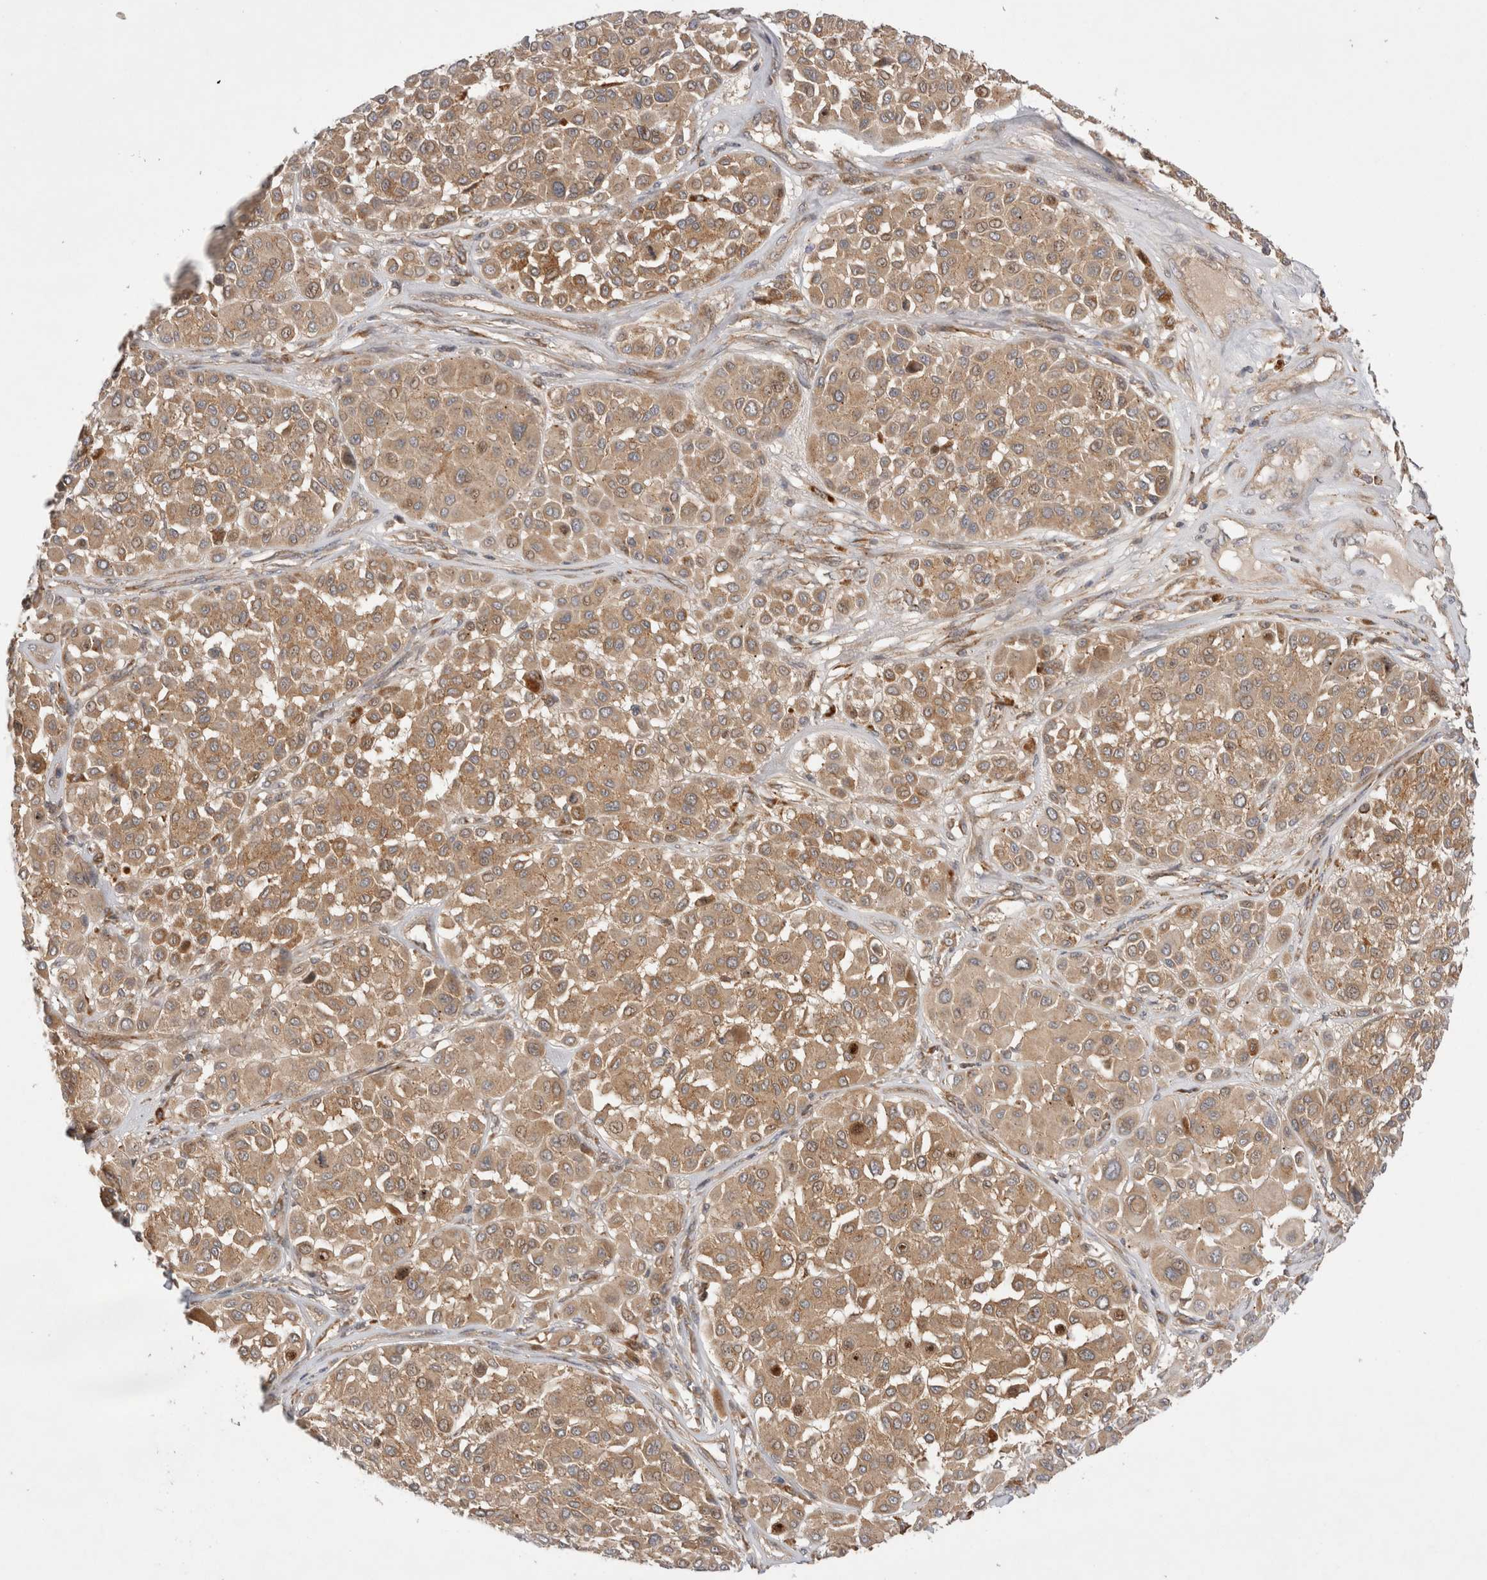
{"staining": {"intensity": "moderate", "quantity": ">75%", "location": "cytoplasmic/membranous"}, "tissue": "melanoma", "cell_type": "Tumor cells", "image_type": "cancer", "snomed": [{"axis": "morphology", "description": "Malignant melanoma, Metastatic site"}, {"axis": "topography", "description": "Soft tissue"}], "caption": "An IHC photomicrograph of neoplastic tissue is shown. Protein staining in brown labels moderate cytoplasmic/membranous positivity in melanoma within tumor cells. The staining was performed using DAB, with brown indicating positive protein expression. Nuclei are stained blue with hematoxylin.", "gene": "VPS28", "patient": {"sex": "male", "age": 41}}